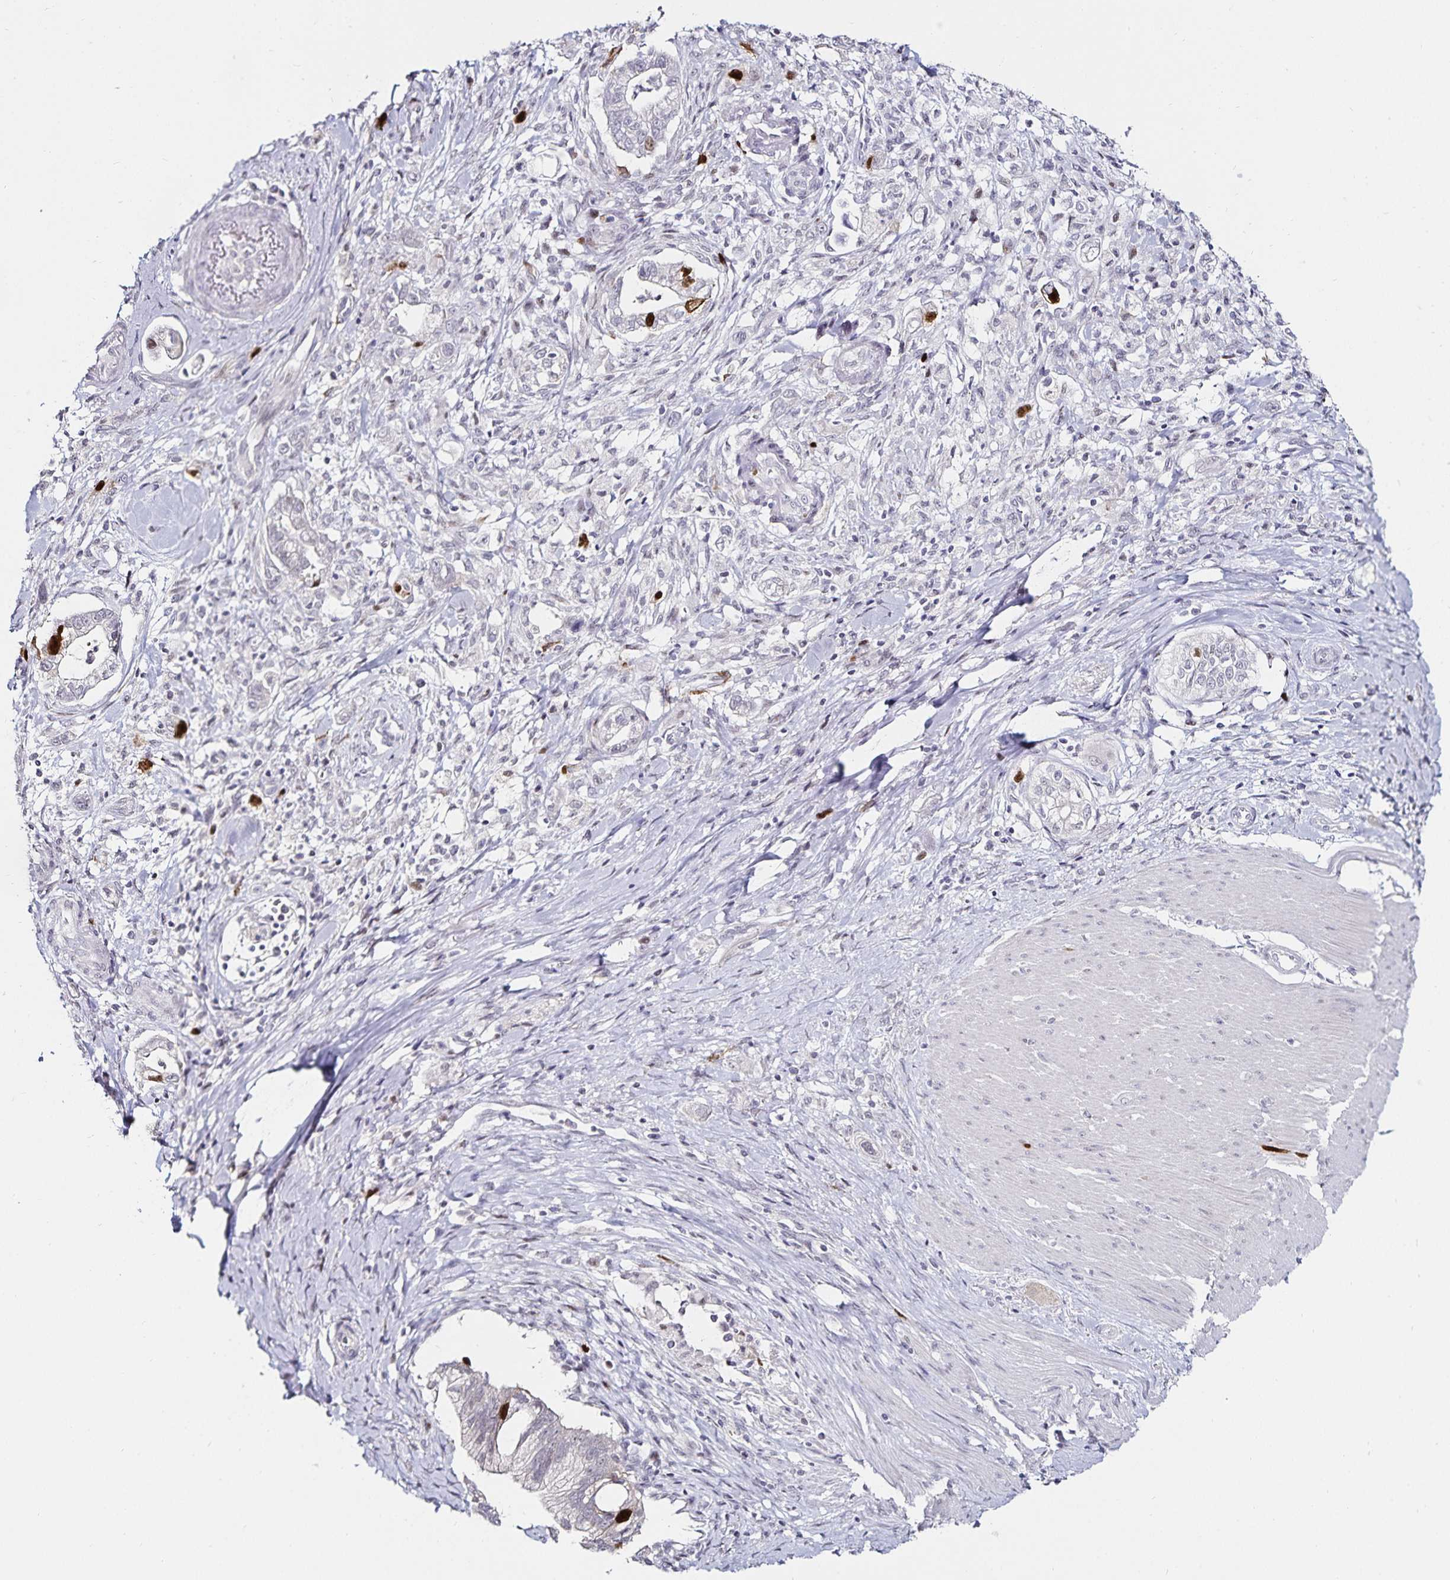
{"staining": {"intensity": "strong", "quantity": "<25%", "location": "nuclear"}, "tissue": "pancreatic cancer", "cell_type": "Tumor cells", "image_type": "cancer", "snomed": [{"axis": "morphology", "description": "Adenocarcinoma, NOS"}, {"axis": "topography", "description": "Pancreas"}], "caption": "The histopathology image reveals immunohistochemical staining of adenocarcinoma (pancreatic). There is strong nuclear staining is seen in approximately <25% of tumor cells.", "gene": "ANLN", "patient": {"sex": "male", "age": 70}}